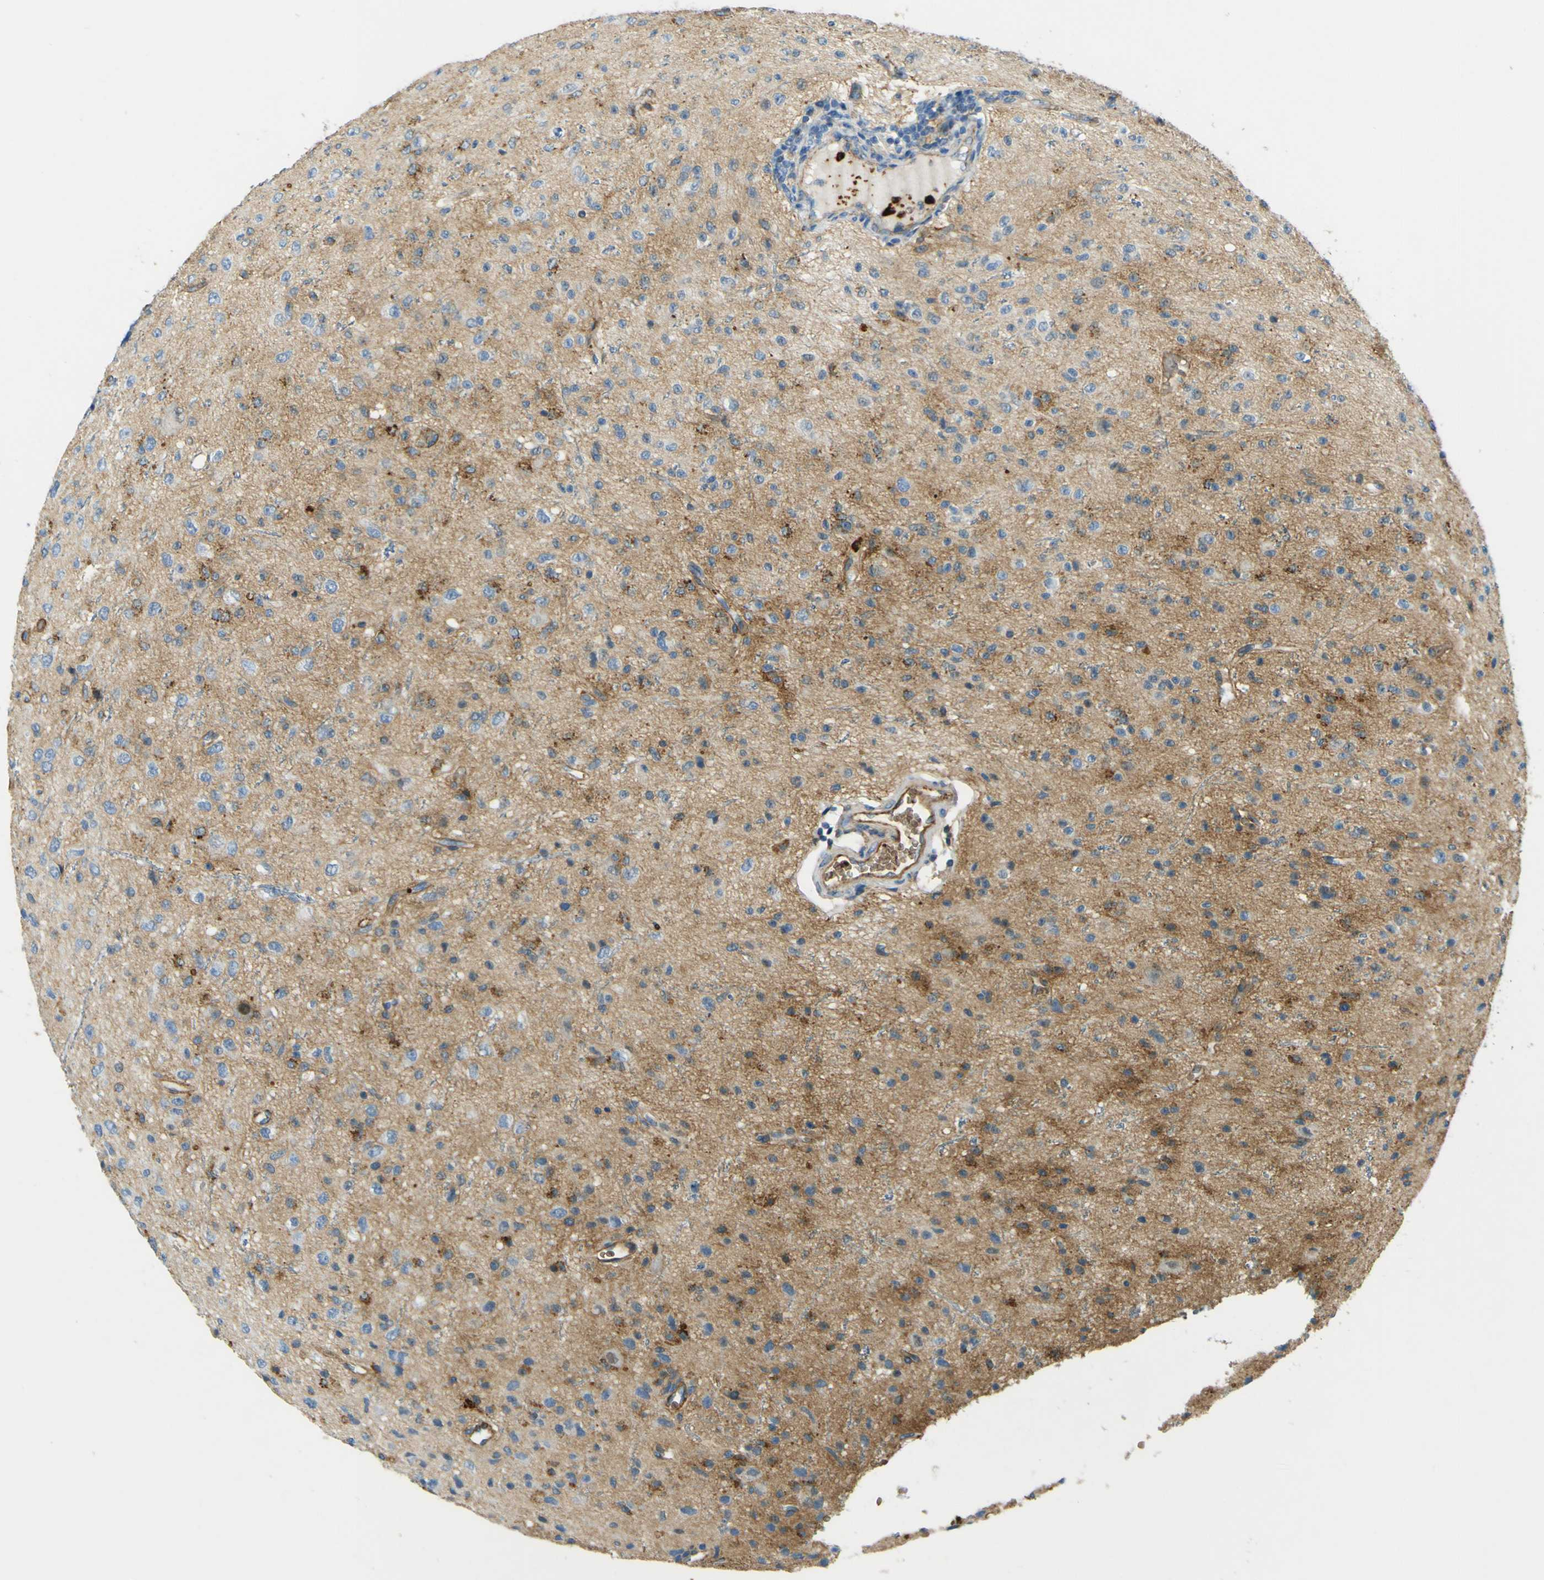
{"staining": {"intensity": "moderate", "quantity": "<25%", "location": "cytoplasmic/membranous"}, "tissue": "glioma", "cell_type": "Tumor cells", "image_type": "cancer", "snomed": [{"axis": "morphology", "description": "Glioma, malignant, High grade"}, {"axis": "topography", "description": "pancreas cauda"}], "caption": "Human glioma stained for a protein (brown) demonstrates moderate cytoplasmic/membranous positive expression in approximately <25% of tumor cells.", "gene": "PLXDC1", "patient": {"sex": "male", "age": 60}}